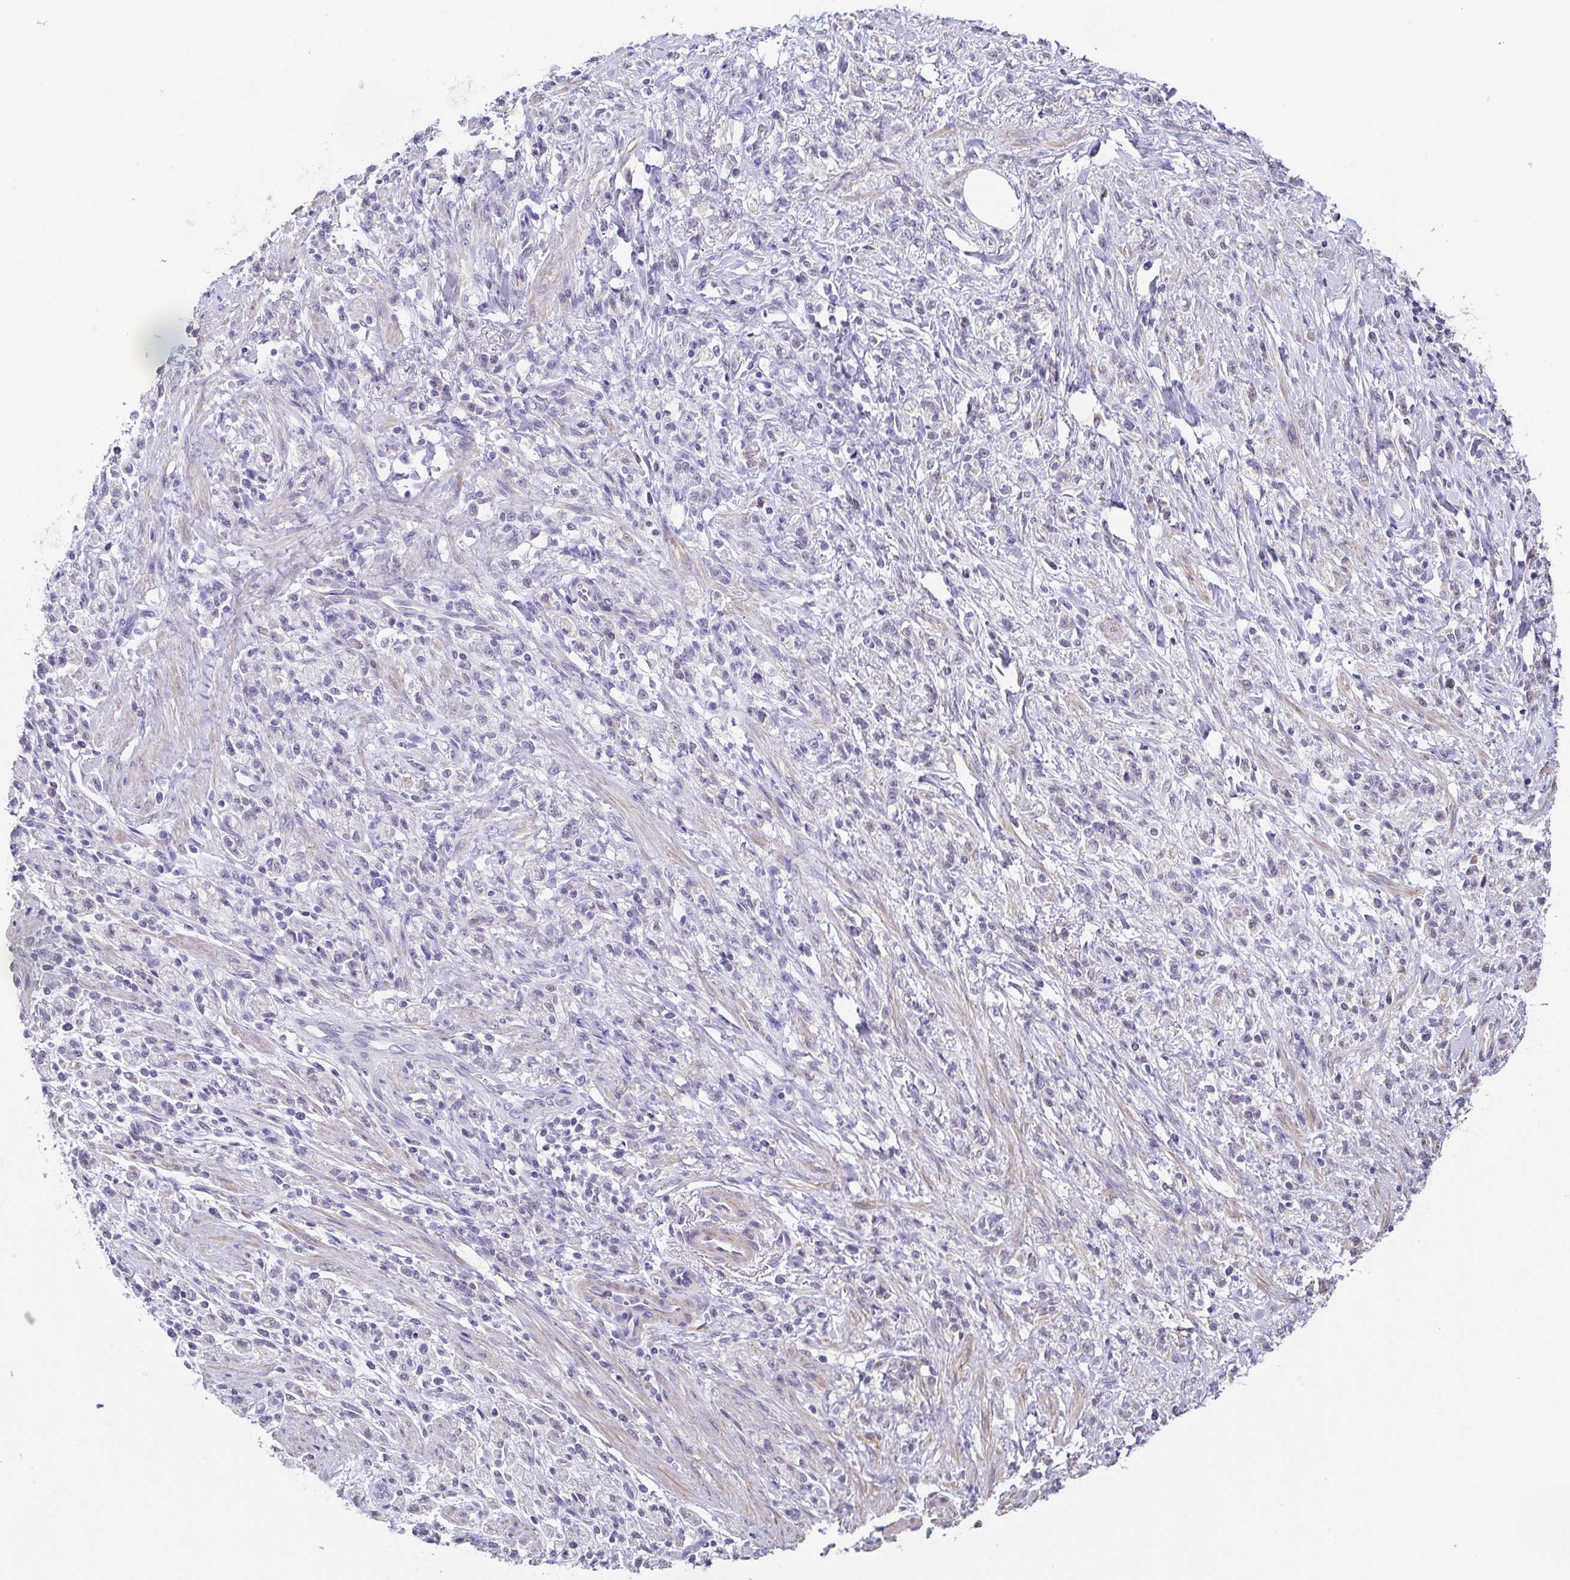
{"staining": {"intensity": "negative", "quantity": "none", "location": "none"}, "tissue": "stomach cancer", "cell_type": "Tumor cells", "image_type": "cancer", "snomed": [{"axis": "morphology", "description": "Adenocarcinoma, NOS"}, {"axis": "topography", "description": "Stomach"}], "caption": "The photomicrograph demonstrates no staining of tumor cells in stomach cancer (adenocarcinoma).", "gene": "NEFH", "patient": {"sex": "male", "age": 77}}